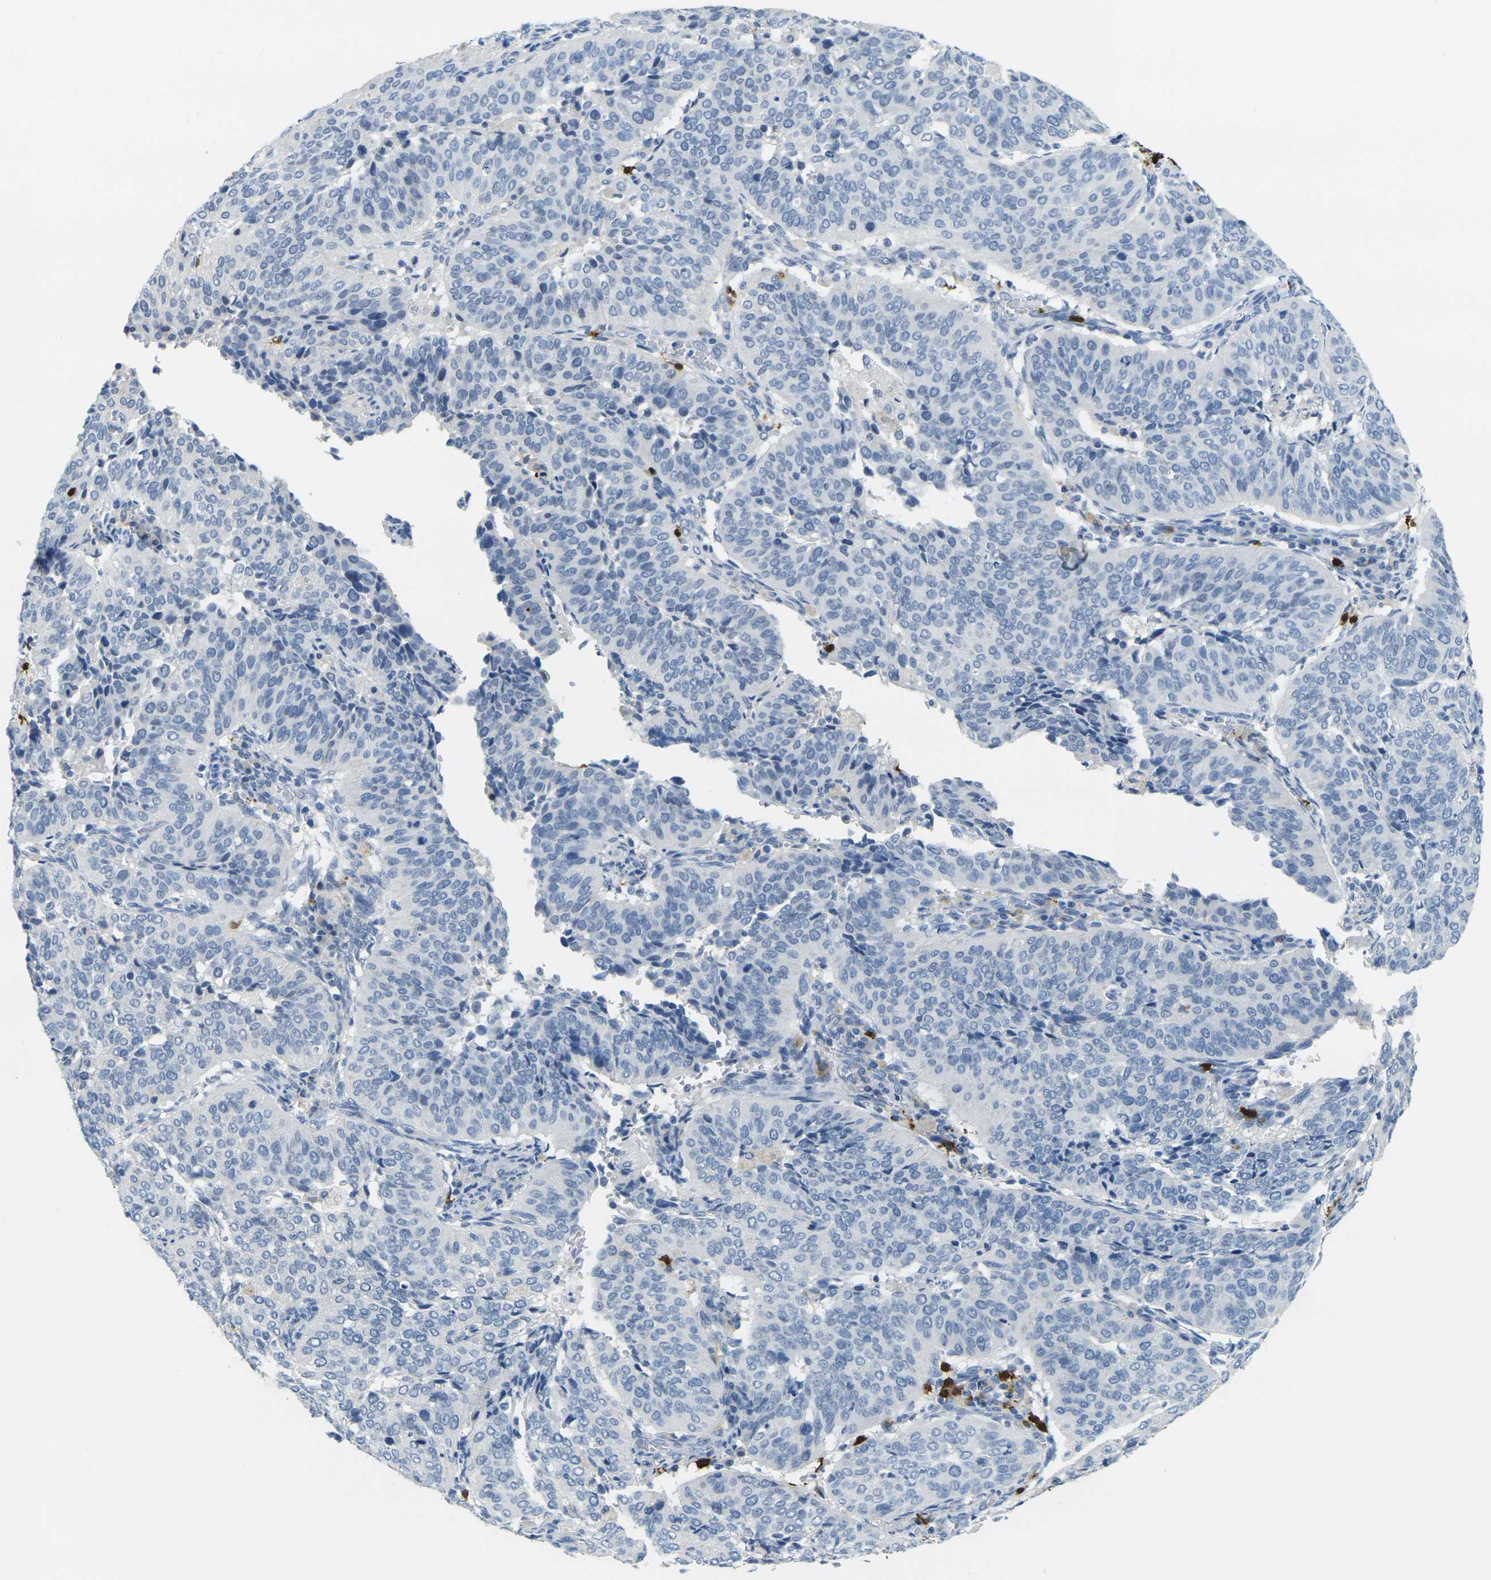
{"staining": {"intensity": "negative", "quantity": "none", "location": "none"}, "tissue": "cervical cancer", "cell_type": "Tumor cells", "image_type": "cancer", "snomed": [{"axis": "morphology", "description": "Normal tissue, NOS"}, {"axis": "morphology", "description": "Squamous cell carcinoma, NOS"}, {"axis": "topography", "description": "Cervix"}], "caption": "A micrograph of human squamous cell carcinoma (cervical) is negative for staining in tumor cells. (DAB (3,3'-diaminobenzidine) IHC visualized using brightfield microscopy, high magnification).", "gene": "GPR15", "patient": {"sex": "female", "age": 39}}